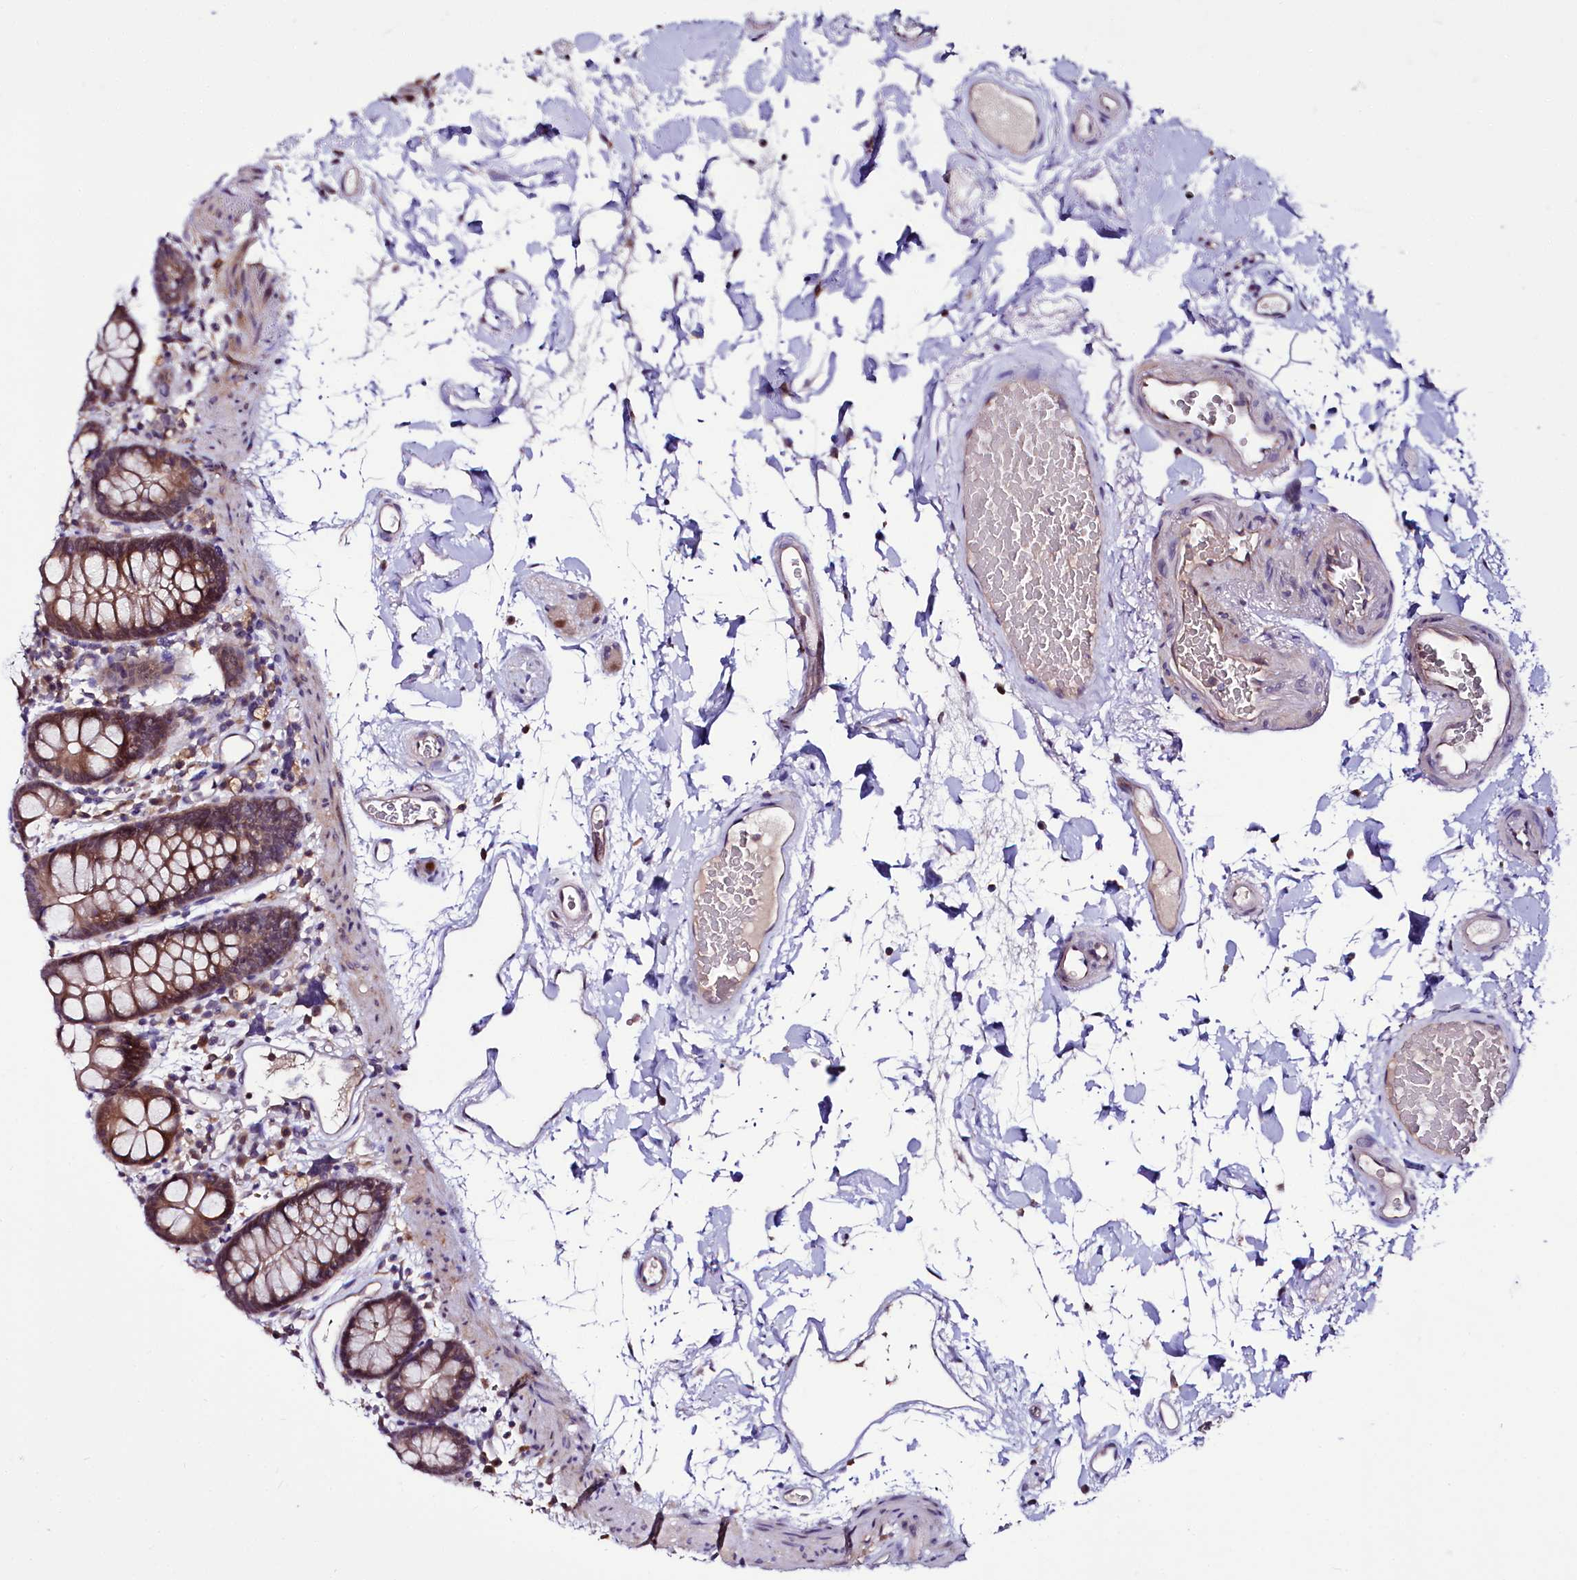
{"staining": {"intensity": "weak", "quantity": ">75%", "location": "nuclear"}, "tissue": "colon", "cell_type": "Endothelial cells", "image_type": "normal", "snomed": [{"axis": "morphology", "description": "Normal tissue, NOS"}, {"axis": "topography", "description": "Colon"}], "caption": "Unremarkable colon shows weak nuclear expression in approximately >75% of endothelial cells The staining was performed using DAB (3,3'-diaminobenzidine), with brown indicating positive protein expression. Nuclei are stained blue with hematoxylin..", "gene": "UBE3A", "patient": {"sex": "male", "age": 75}}